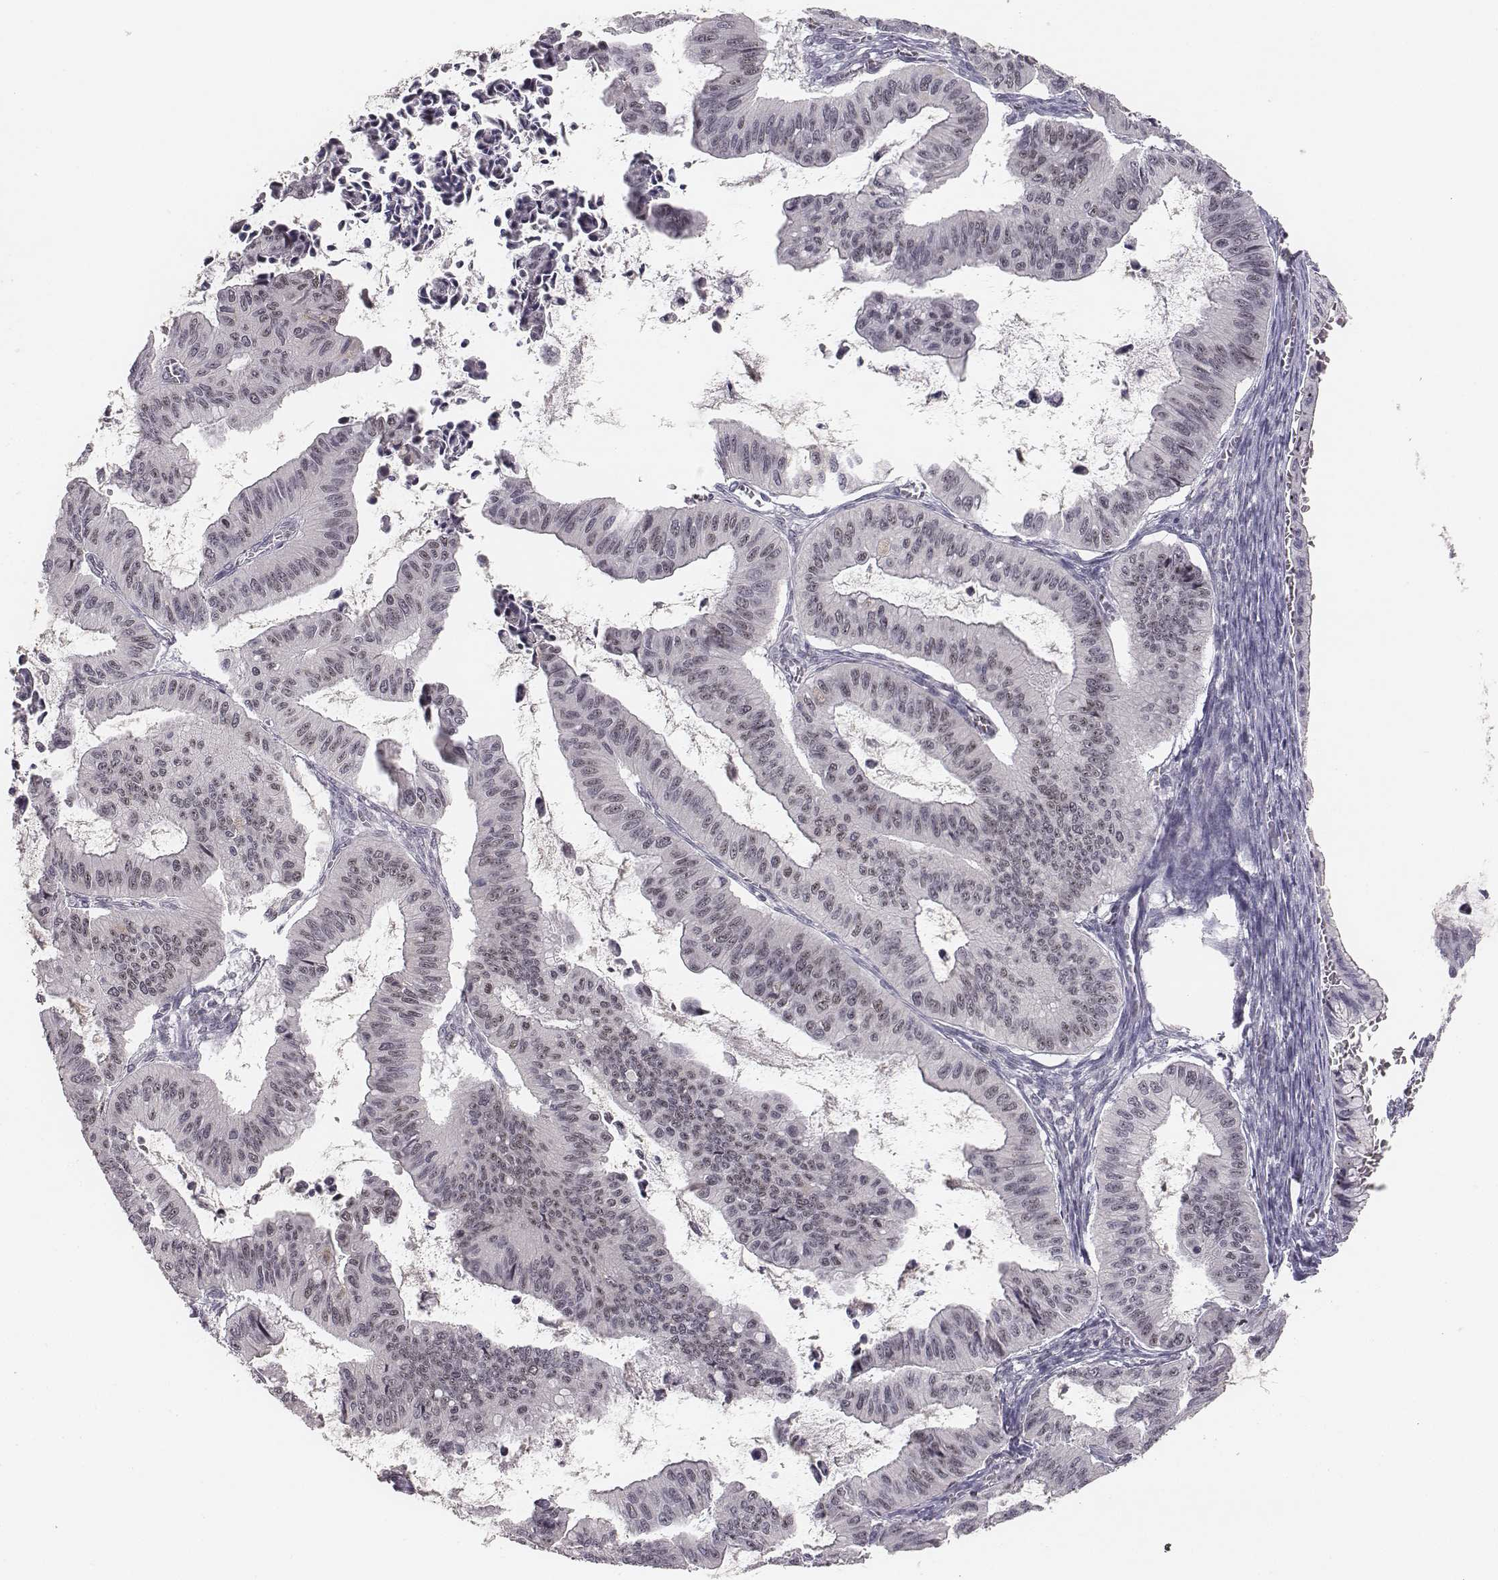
{"staining": {"intensity": "weak", "quantity": "<25%", "location": "nuclear"}, "tissue": "ovarian cancer", "cell_type": "Tumor cells", "image_type": "cancer", "snomed": [{"axis": "morphology", "description": "Cystadenocarcinoma, mucinous, NOS"}, {"axis": "topography", "description": "Ovary"}], "caption": "Tumor cells show no significant expression in ovarian cancer (mucinous cystadenocarcinoma).", "gene": "NIFK", "patient": {"sex": "female", "age": 72}}